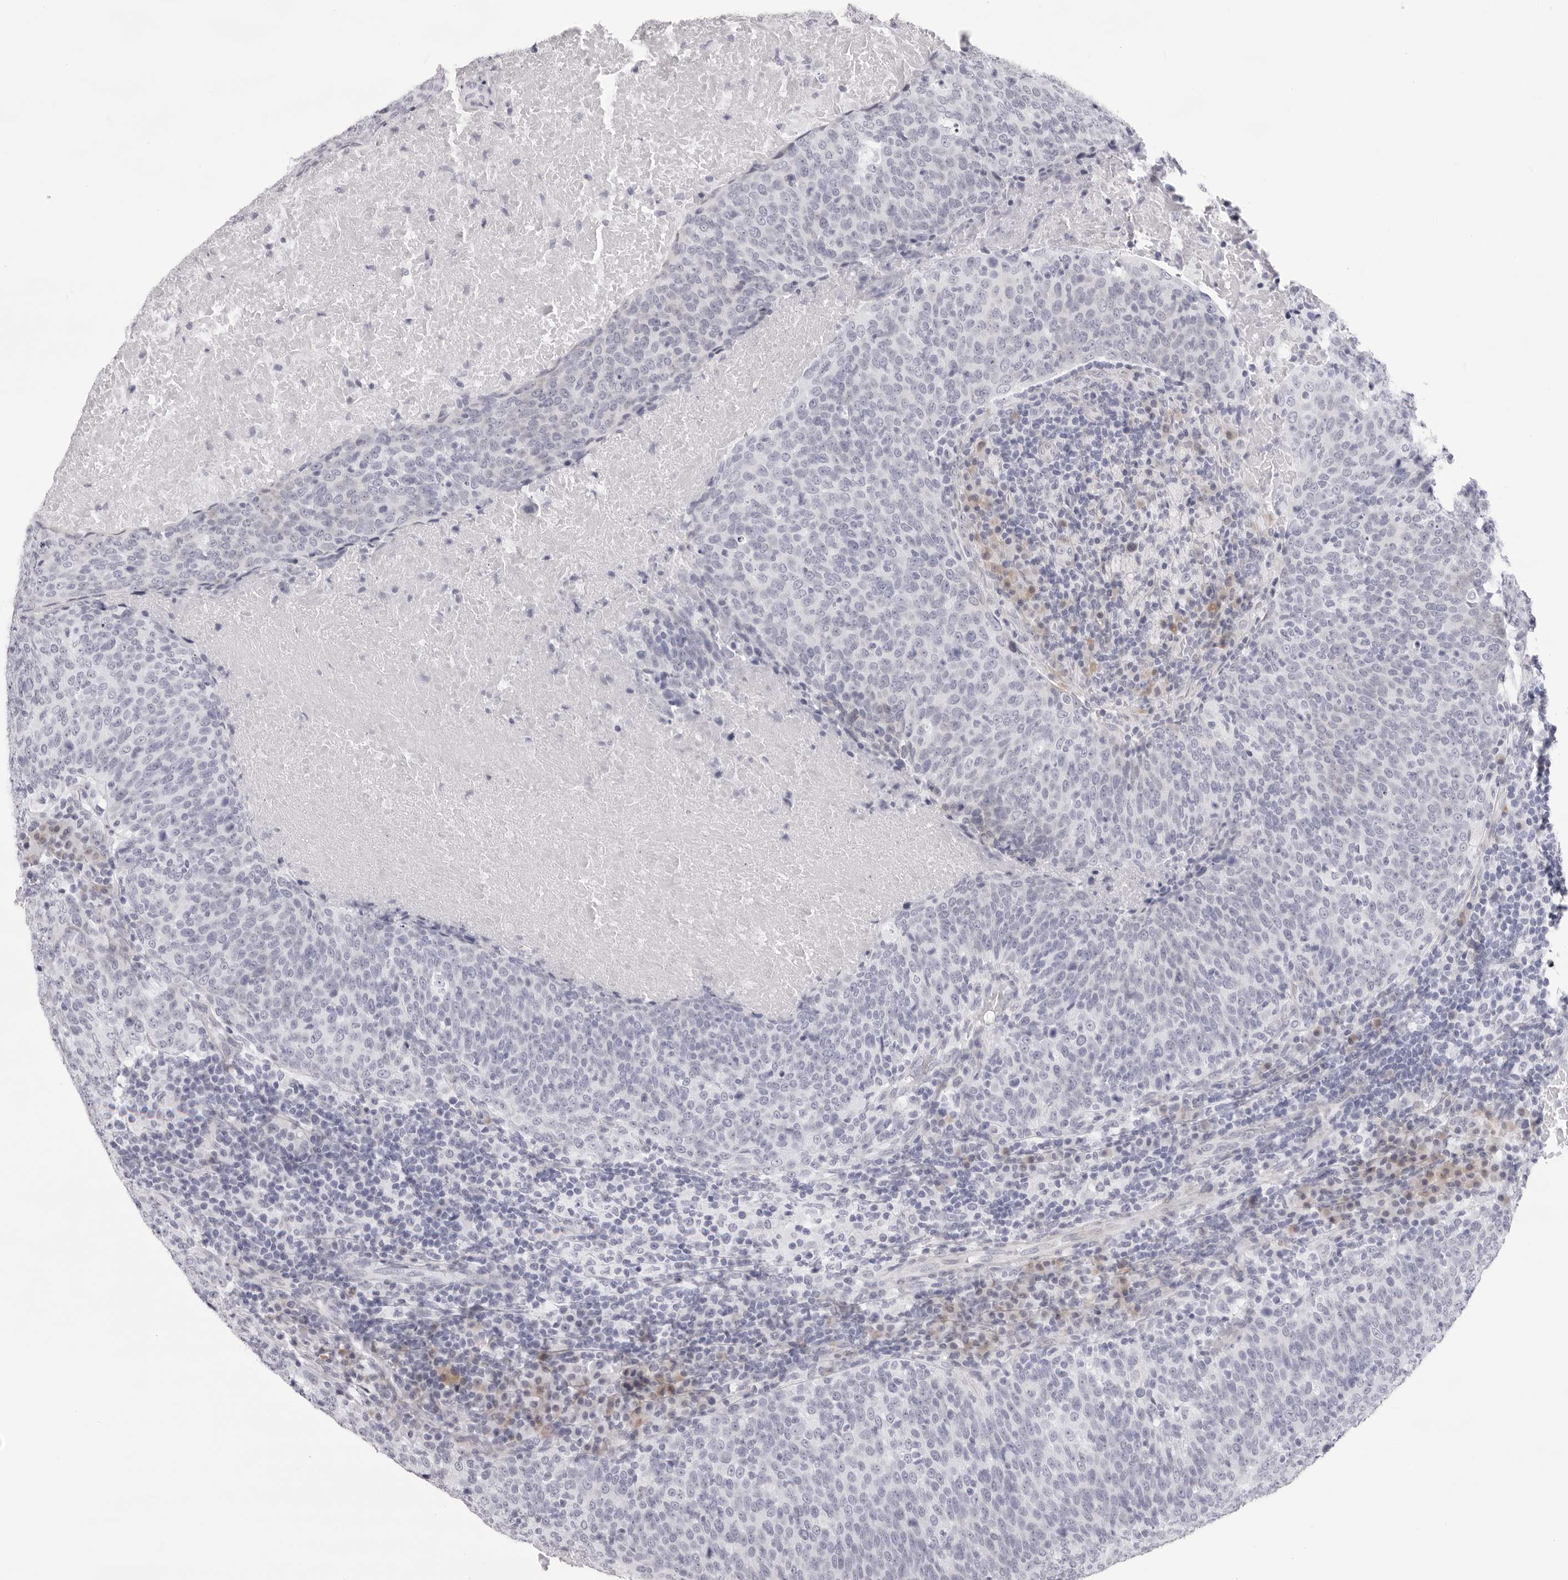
{"staining": {"intensity": "negative", "quantity": "none", "location": "none"}, "tissue": "head and neck cancer", "cell_type": "Tumor cells", "image_type": "cancer", "snomed": [{"axis": "morphology", "description": "Squamous cell carcinoma, NOS"}, {"axis": "morphology", "description": "Squamous cell carcinoma, metastatic, NOS"}, {"axis": "topography", "description": "Lymph node"}, {"axis": "topography", "description": "Head-Neck"}], "caption": "Immunohistochemistry (IHC) photomicrograph of neoplastic tissue: head and neck cancer stained with DAB (3,3'-diaminobenzidine) exhibits no significant protein staining in tumor cells.", "gene": "SMIM2", "patient": {"sex": "male", "age": 62}}